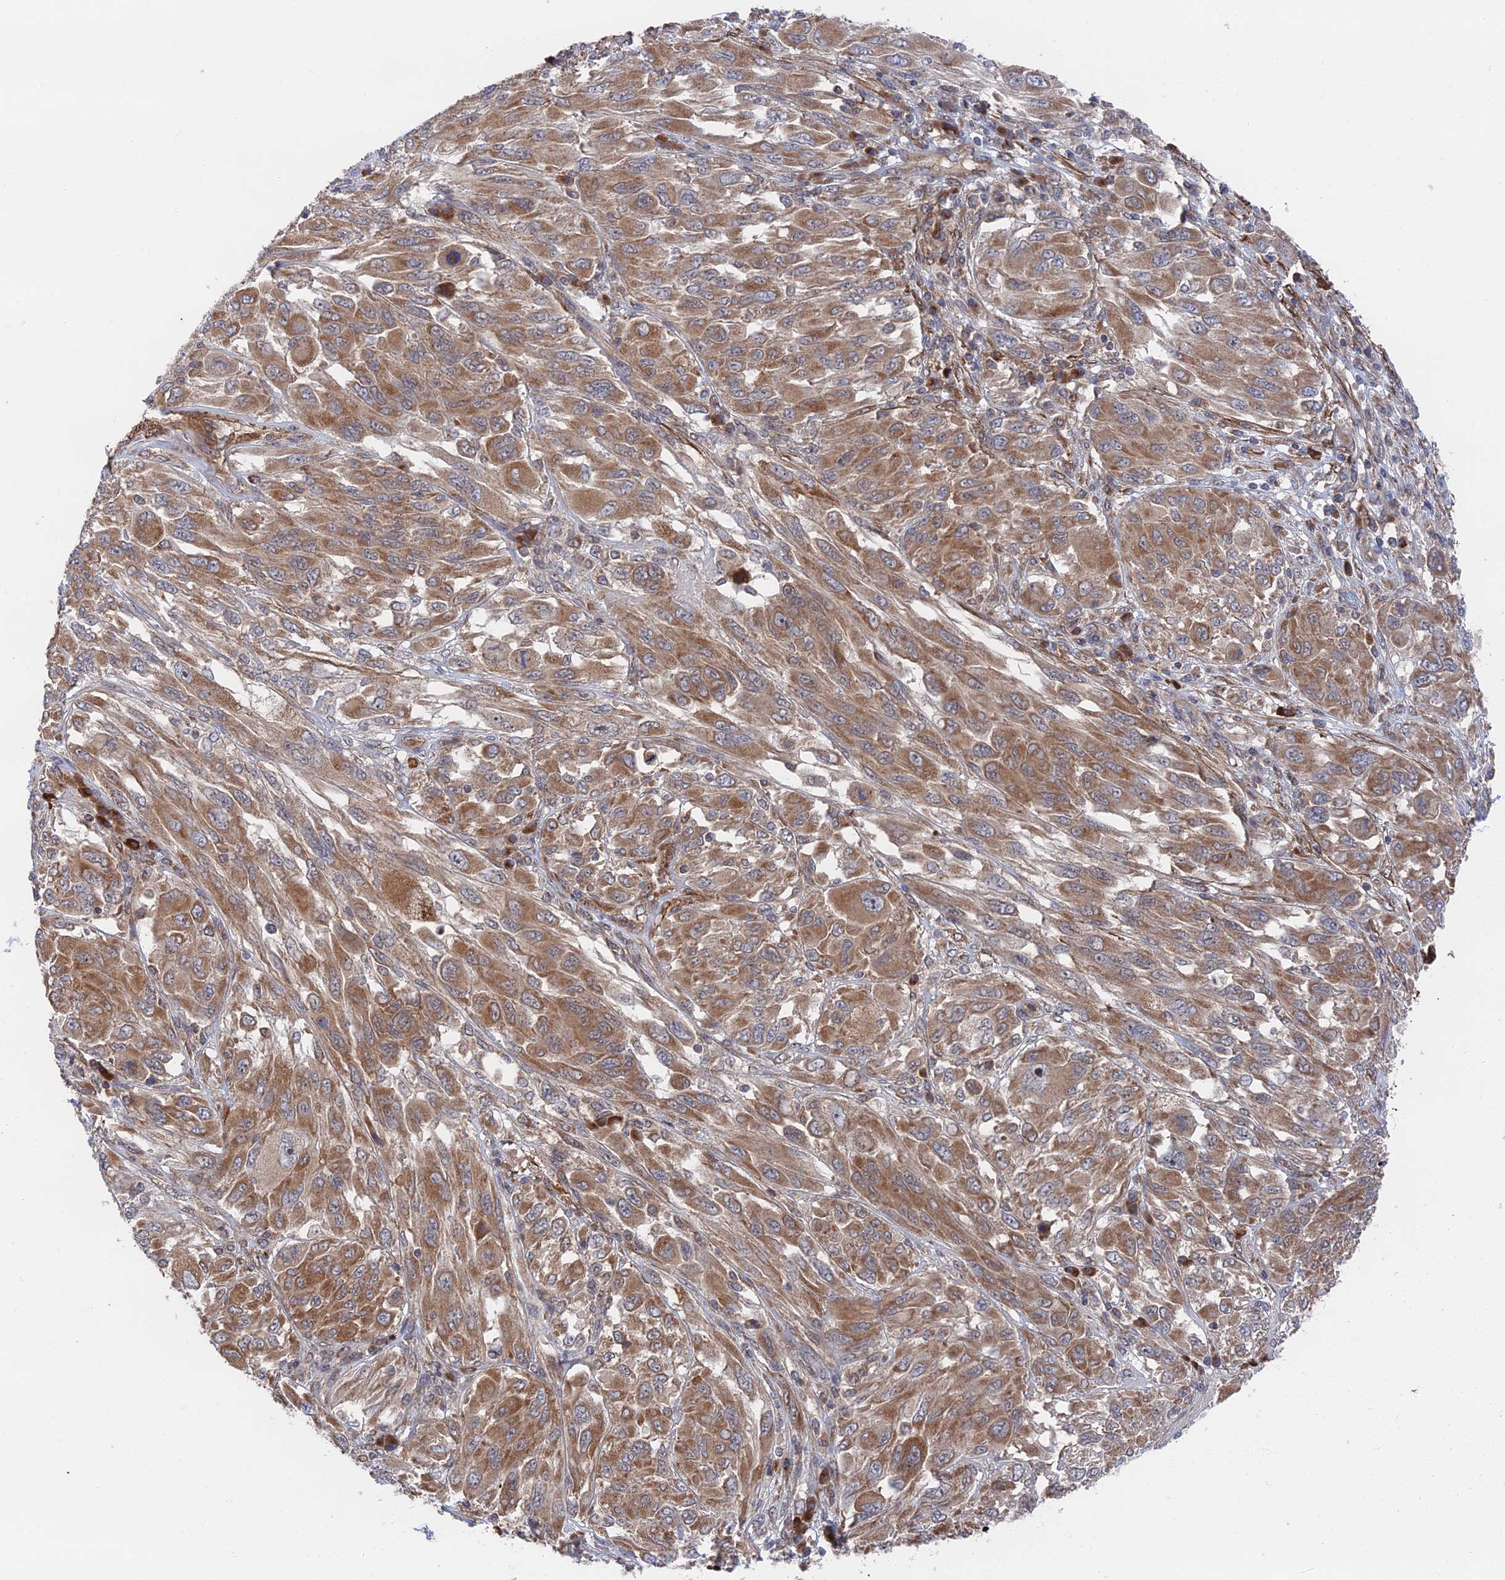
{"staining": {"intensity": "moderate", "quantity": ">75%", "location": "cytoplasmic/membranous"}, "tissue": "melanoma", "cell_type": "Tumor cells", "image_type": "cancer", "snomed": [{"axis": "morphology", "description": "Malignant melanoma, NOS"}, {"axis": "topography", "description": "Skin"}], "caption": "Immunohistochemistry (IHC) (DAB) staining of malignant melanoma exhibits moderate cytoplasmic/membranous protein positivity in approximately >75% of tumor cells.", "gene": "ZNF320", "patient": {"sex": "female", "age": 91}}